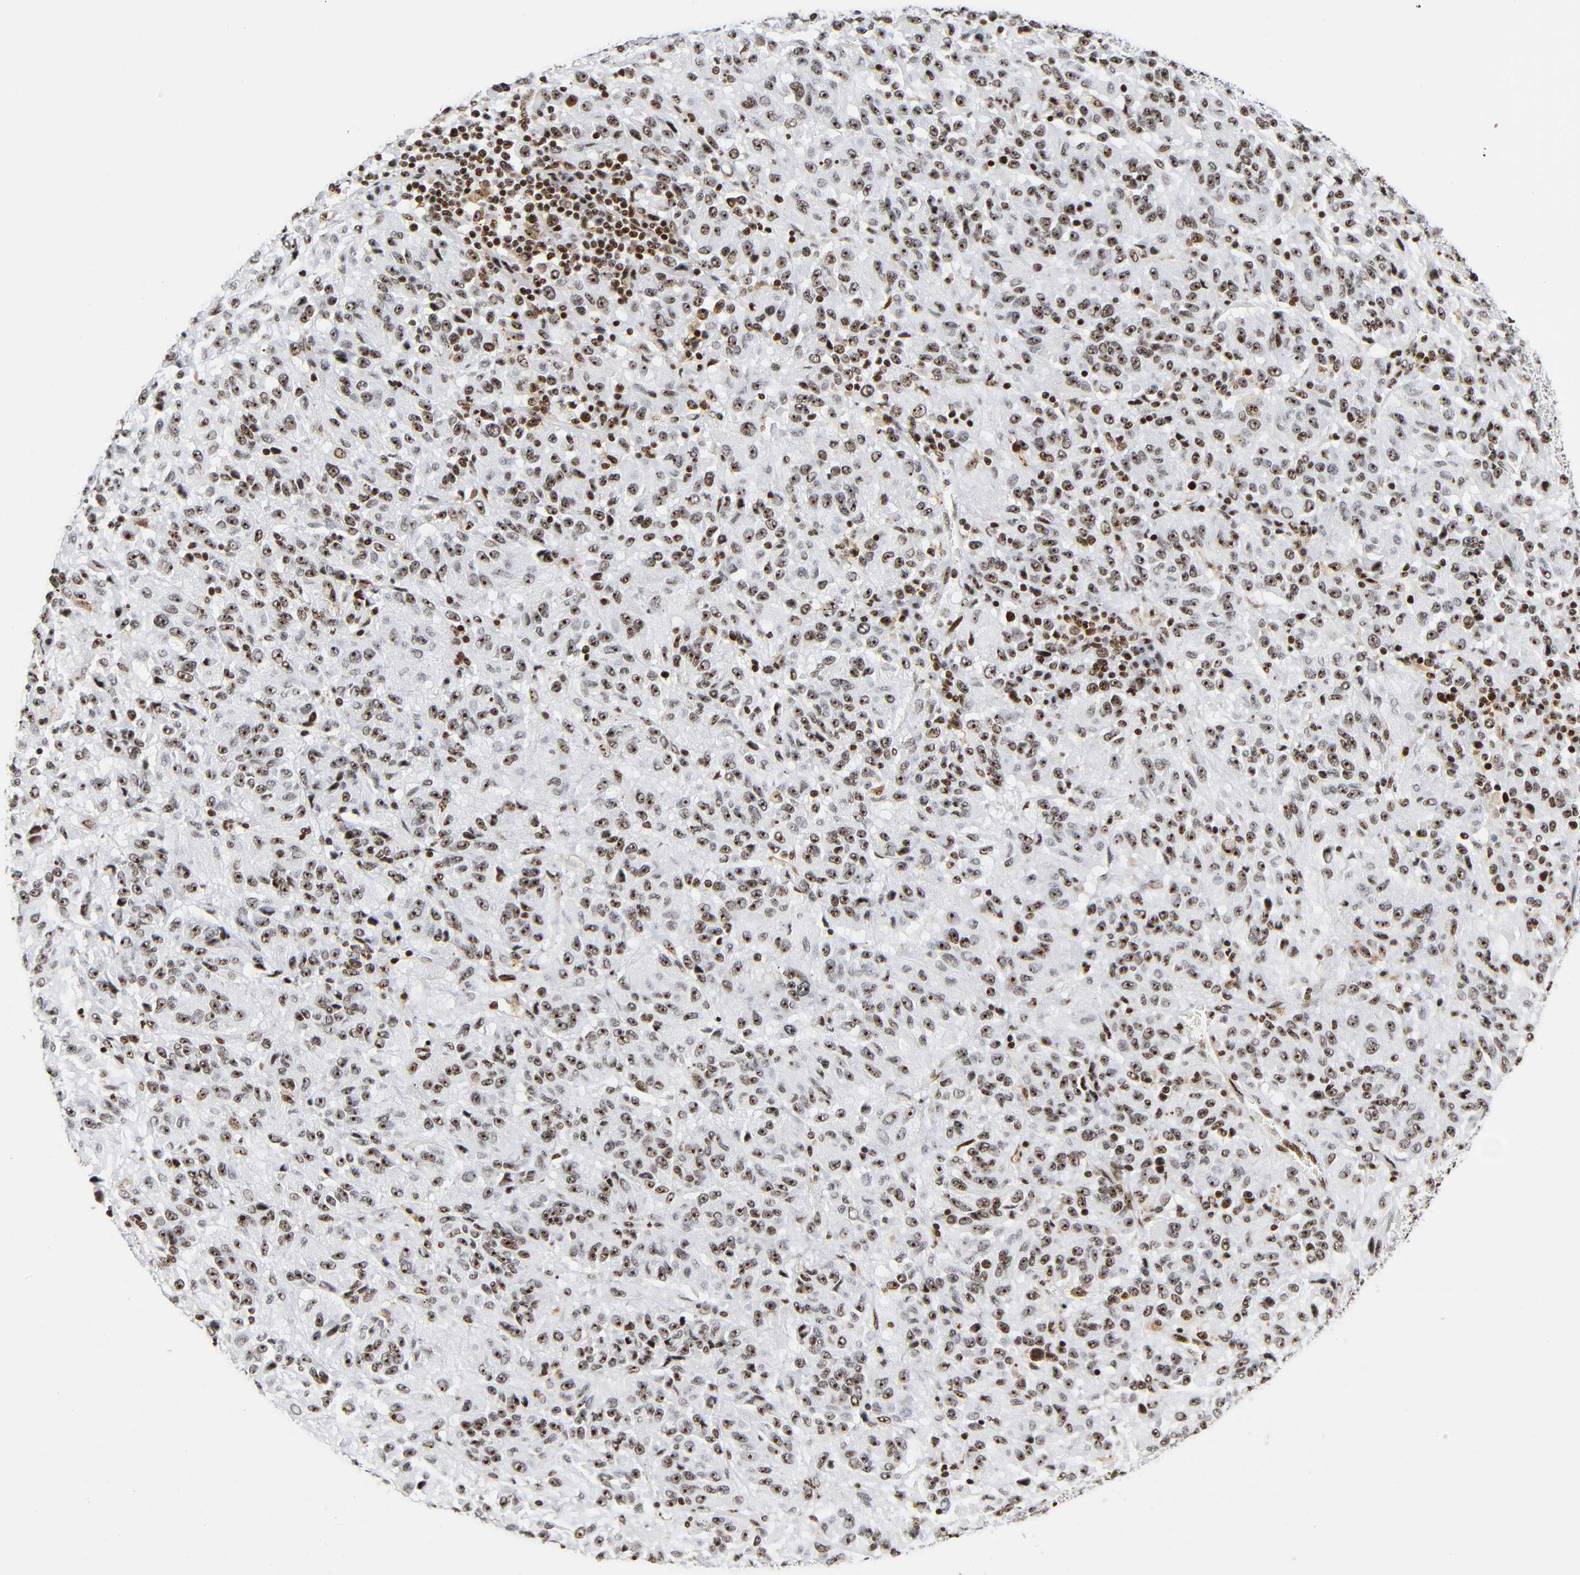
{"staining": {"intensity": "strong", "quantity": ">75%", "location": "nuclear"}, "tissue": "melanoma", "cell_type": "Tumor cells", "image_type": "cancer", "snomed": [{"axis": "morphology", "description": "Malignant melanoma, Metastatic site"}, {"axis": "topography", "description": "Lung"}], "caption": "Protein staining by IHC demonstrates strong nuclear positivity in approximately >75% of tumor cells in malignant melanoma (metastatic site). (DAB IHC with brightfield microscopy, high magnification).", "gene": "UBTF", "patient": {"sex": "male", "age": 64}}